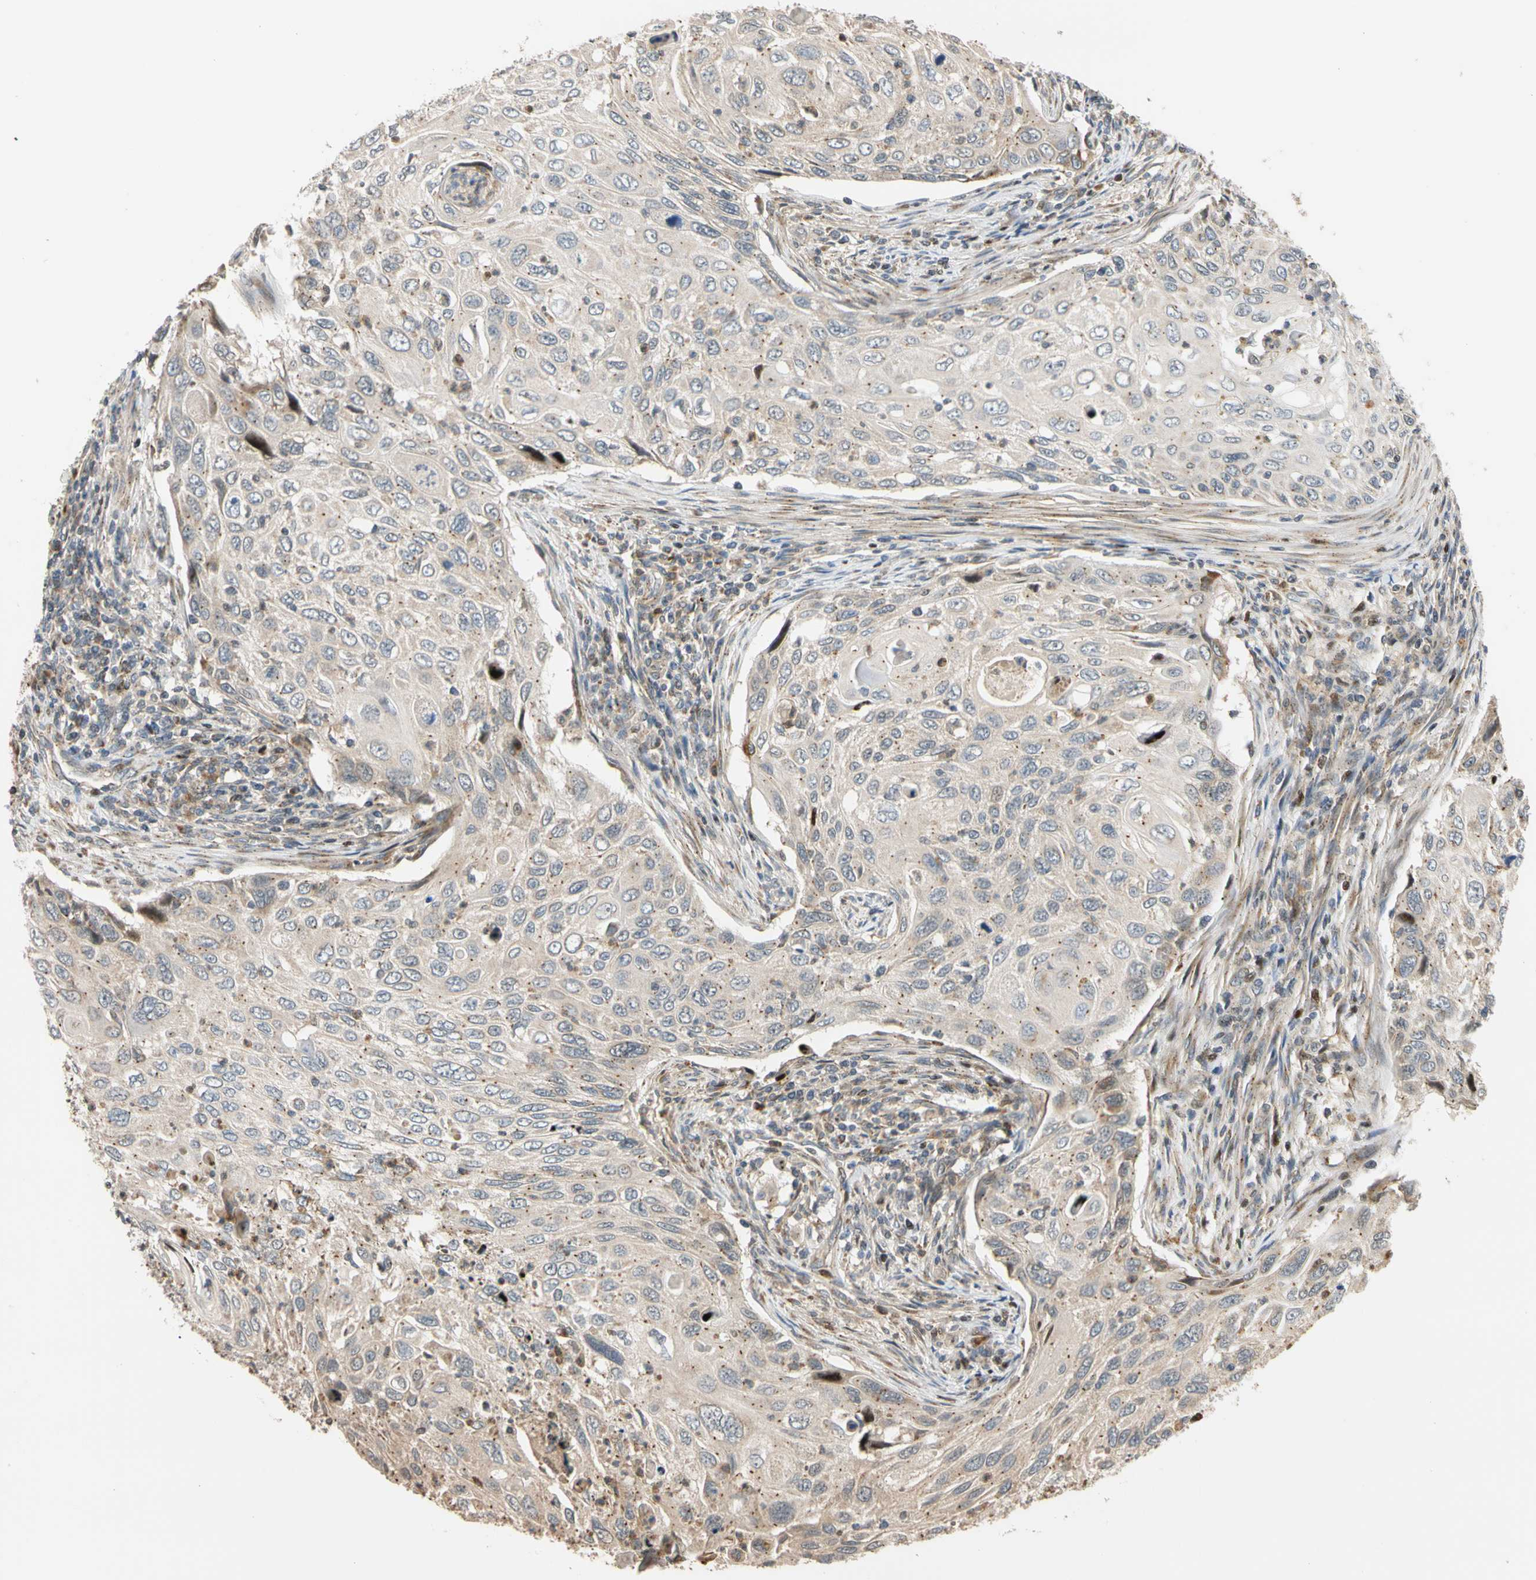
{"staining": {"intensity": "weak", "quantity": "25%-75%", "location": "cytoplasmic/membranous"}, "tissue": "cervical cancer", "cell_type": "Tumor cells", "image_type": "cancer", "snomed": [{"axis": "morphology", "description": "Squamous cell carcinoma, NOS"}, {"axis": "topography", "description": "Cervix"}], "caption": "IHC (DAB (3,3'-diaminobenzidine)) staining of cervical cancer (squamous cell carcinoma) exhibits weak cytoplasmic/membranous protein positivity in about 25%-75% of tumor cells. Nuclei are stained in blue.", "gene": "IP6K2", "patient": {"sex": "female", "age": 70}}